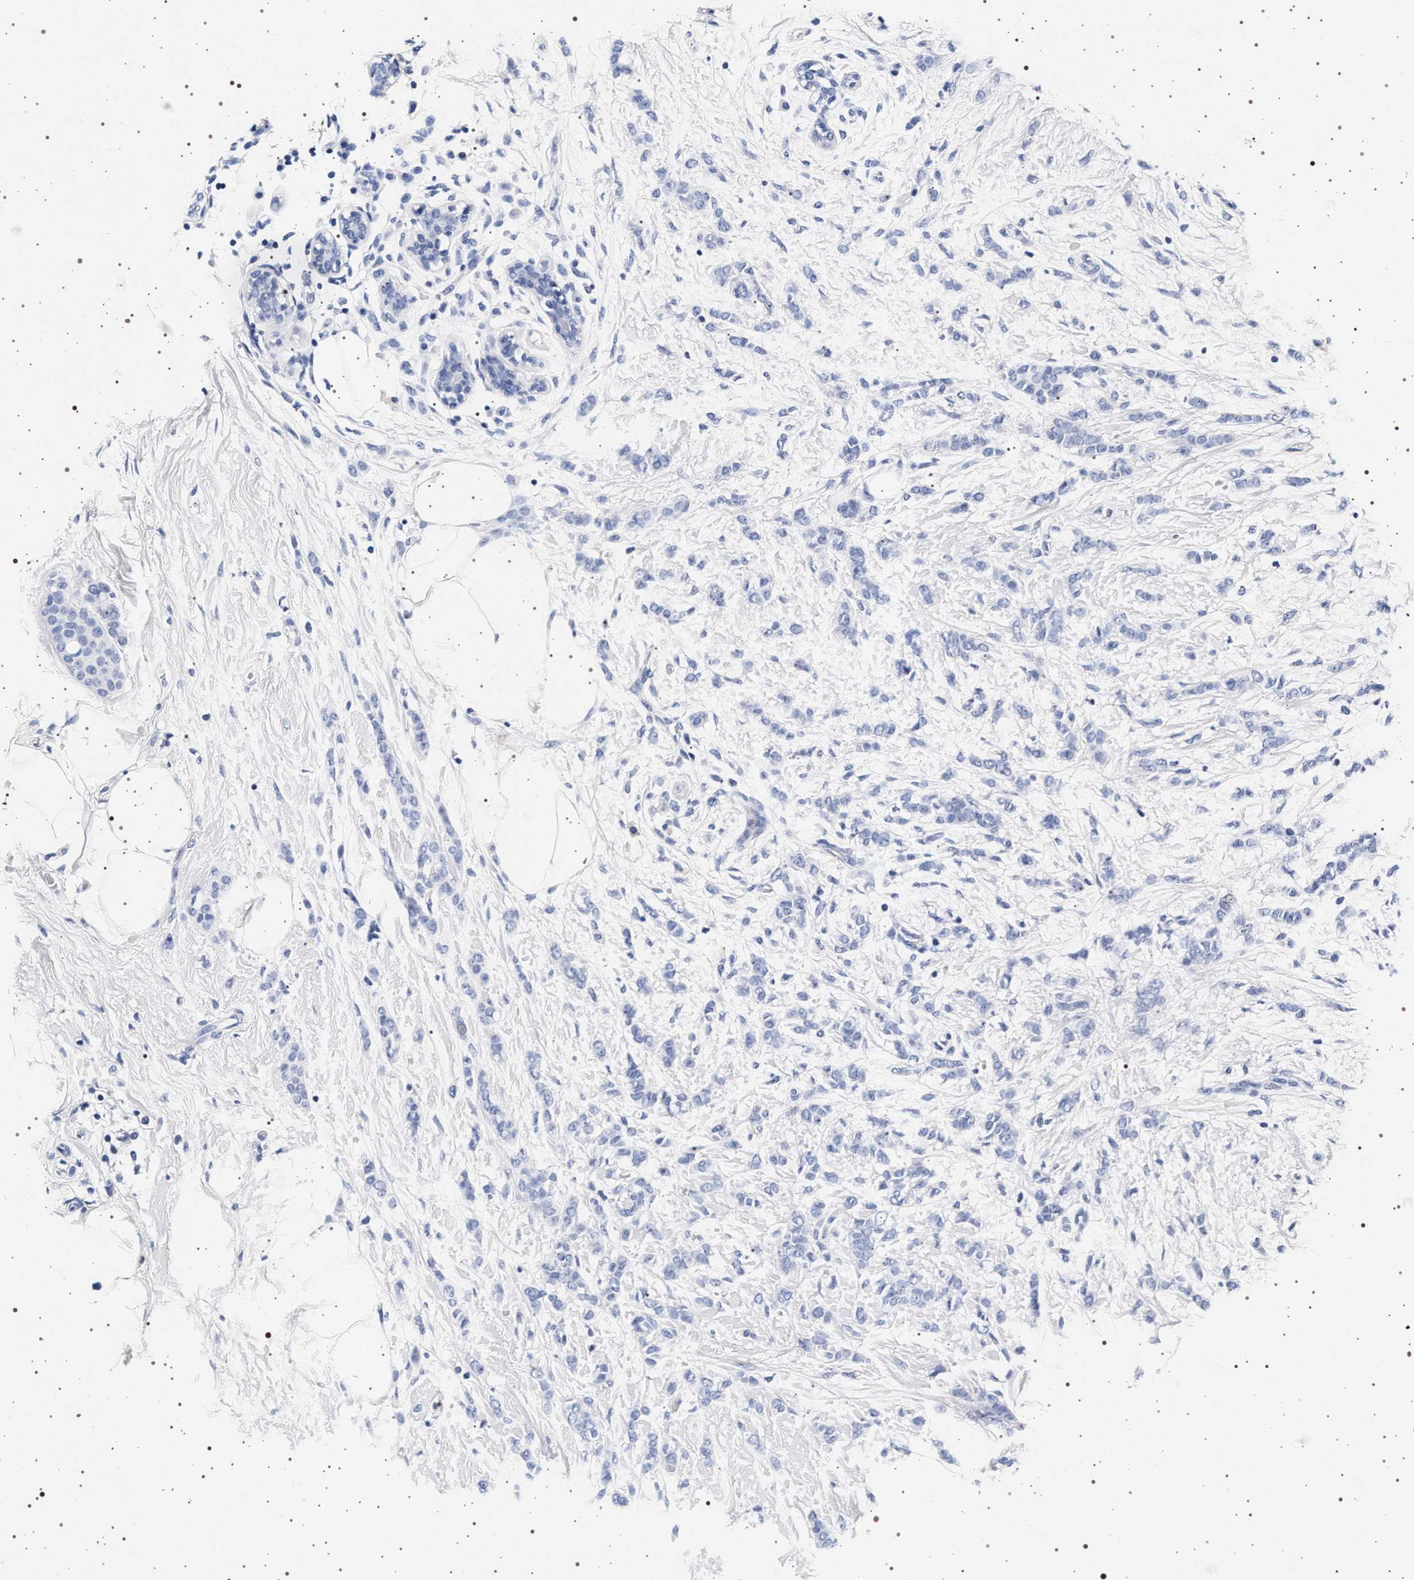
{"staining": {"intensity": "negative", "quantity": "none", "location": "none"}, "tissue": "breast cancer", "cell_type": "Tumor cells", "image_type": "cancer", "snomed": [{"axis": "morphology", "description": "Lobular carcinoma, in situ"}, {"axis": "morphology", "description": "Lobular carcinoma"}, {"axis": "topography", "description": "Breast"}], "caption": "Photomicrograph shows no protein expression in tumor cells of breast cancer tissue. (Stains: DAB IHC with hematoxylin counter stain, Microscopy: brightfield microscopy at high magnification).", "gene": "SYN1", "patient": {"sex": "female", "age": 41}}